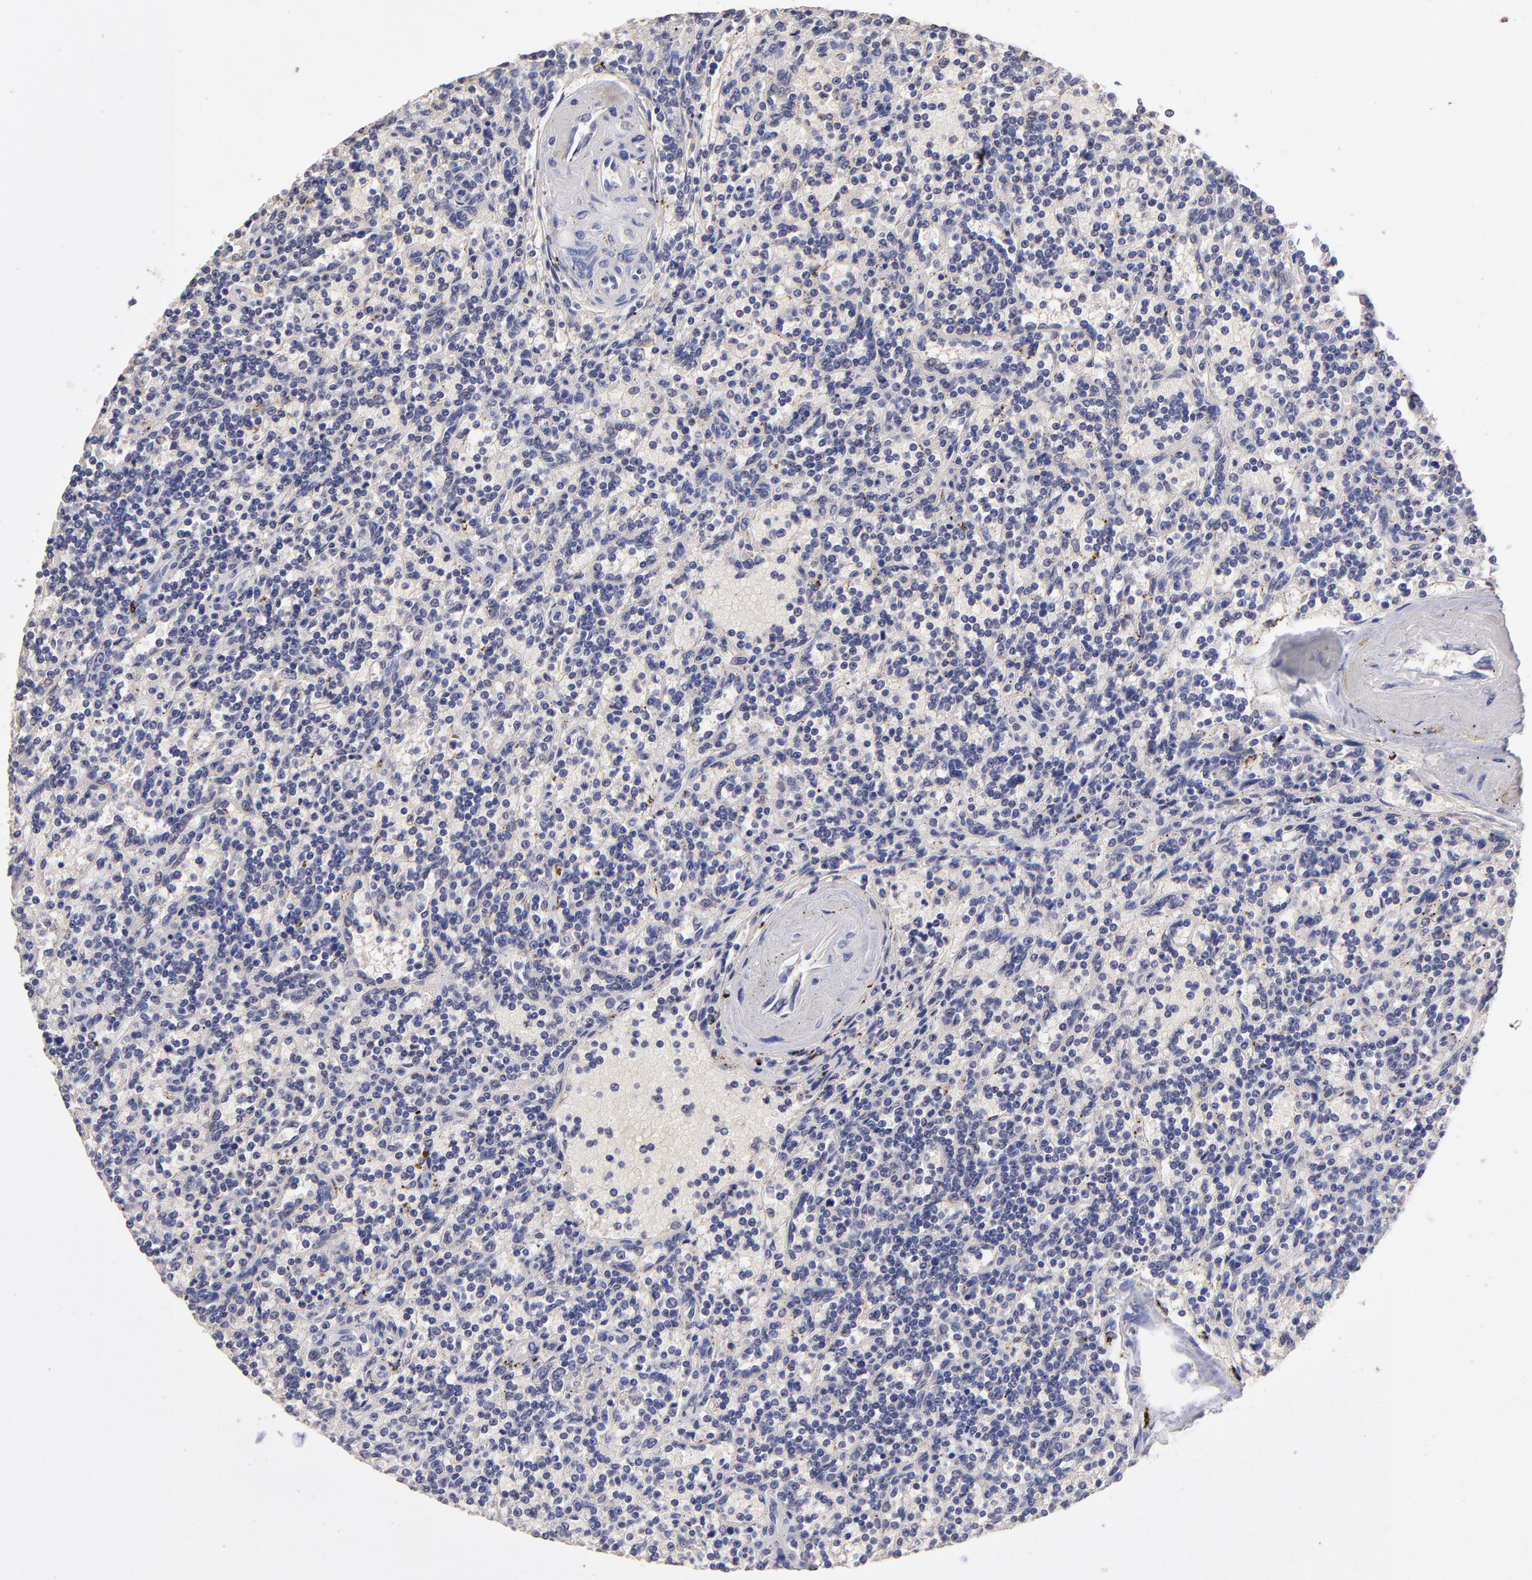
{"staining": {"intensity": "negative", "quantity": "none", "location": "none"}, "tissue": "lymphoma", "cell_type": "Tumor cells", "image_type": "cancer", "snomed": [{"axis": "morphology", "description": "Malignant lymphoma, non-Hodgkin's type, Low grade"}, {"axis": "topography", "description": "Spleen"}], "caption": "IHC of human malignant lymphoma, non-Hodgkin's type (low-grade) demonstrates no positivity in tumor cells.", "gene": "RNASEL", "patient": {"sex": "male", "age": 73}}